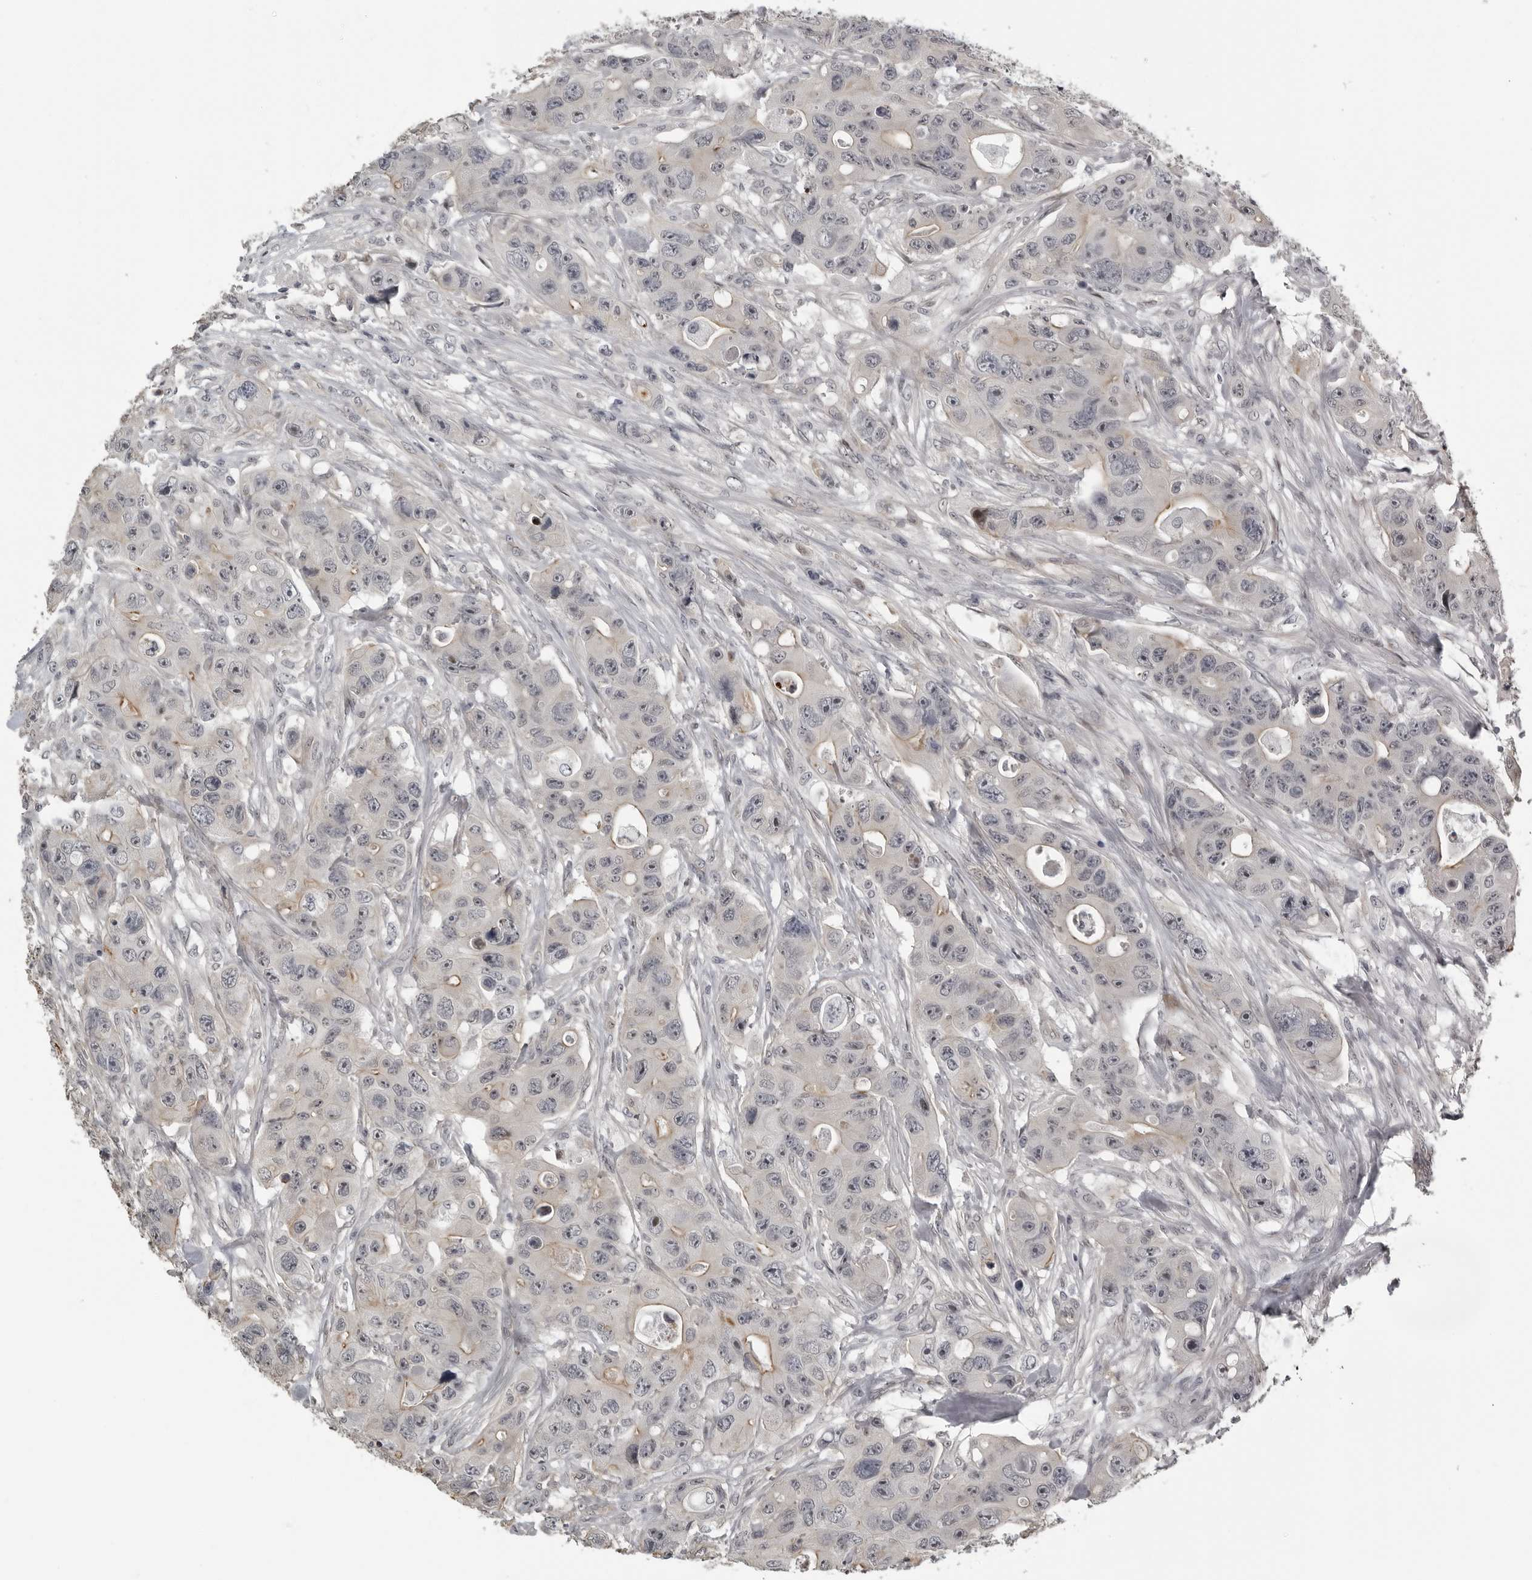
{"staining": {"intensity": "moderate", "quantity": "<25%", "location": "cytoplasmic/membranous"}, "tissue": "colorectal cancer", "cell_type": "Tumor cells", "image_type": "cancer", "snomed": [{"axis": "morphology", "description": "Adenocarcinoma, NOS"}, {"axis": "topography", "description": "Colon"}], "caption": "Colorectal adenocarcinoma stained with DAB (3,3'-diaminobenzidine) immunohistochemistry (IHC) exhibits low levels of moderate cytoplasmic/membranous positivity in approximately <25% of tumor cells. (Stains: DAB (3,3'-diaminobenzidine) in brown, nuclei in blue, Microscopy: brightfield microscopy at high magnification).", "gene": "PRRX2", "patient": {"sex": "female", "age": 46}}